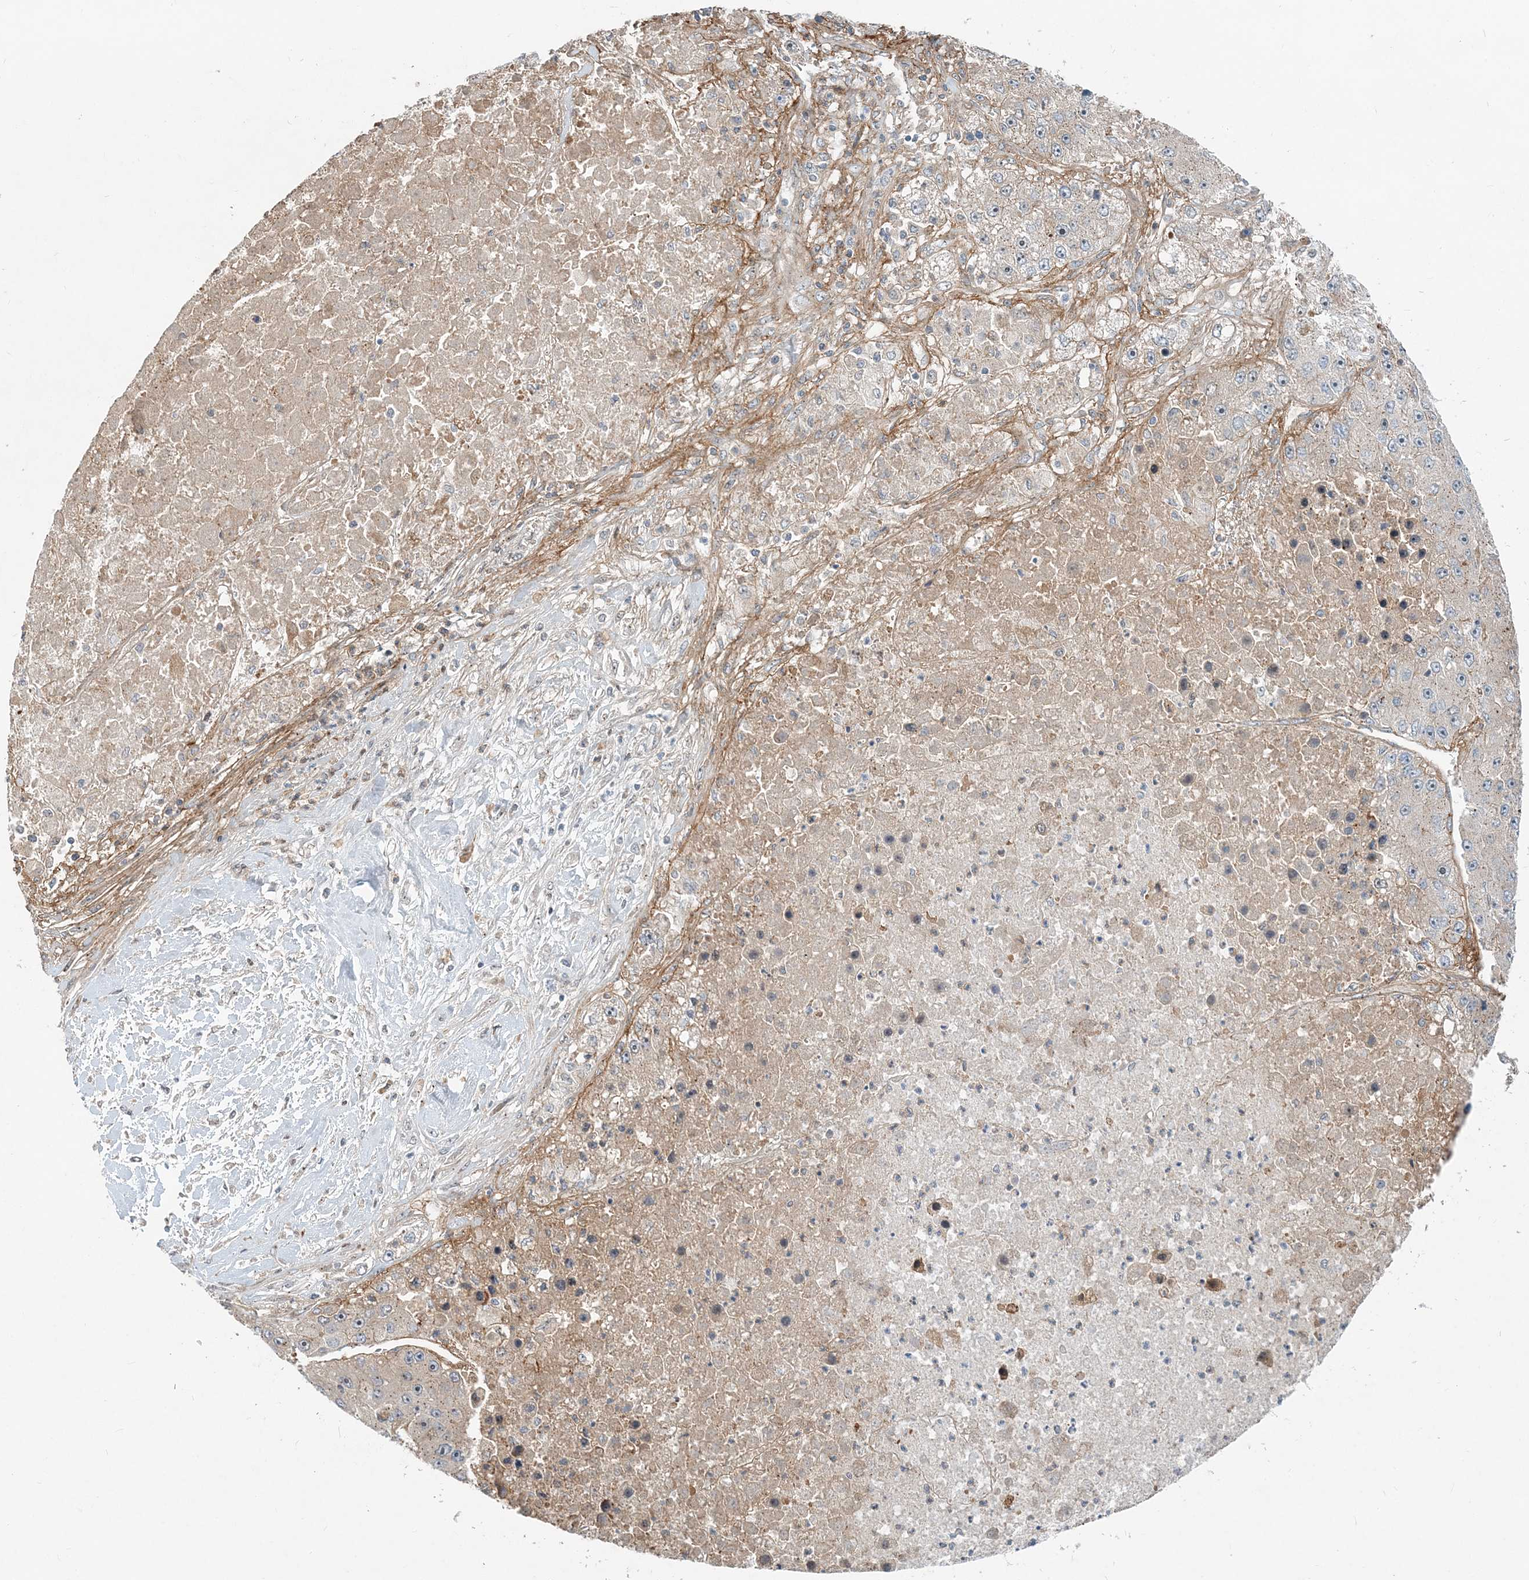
{"staining": {"intensity": "negative", "quantity": "none", "location": "none"}, "tissue": "liver cancer", "cell_type": "Tumor cells", "image_type": "cancer", "snomed": [{"axis": "morphology", "description": "Carcinoma, Hepatocellular, NOS"}, {"axis": "topography", "description": "Liver"}], "caption": "Immunohistochemical staining of human liver cancer reveals no significant expression in tumor cells. (DAB (3,3'-diaminobenzidine) IHC visualized using brightfield microscopy, high magnification).", "gene": "CXXC5", "patient": {"sex": "female", "age": 73}}